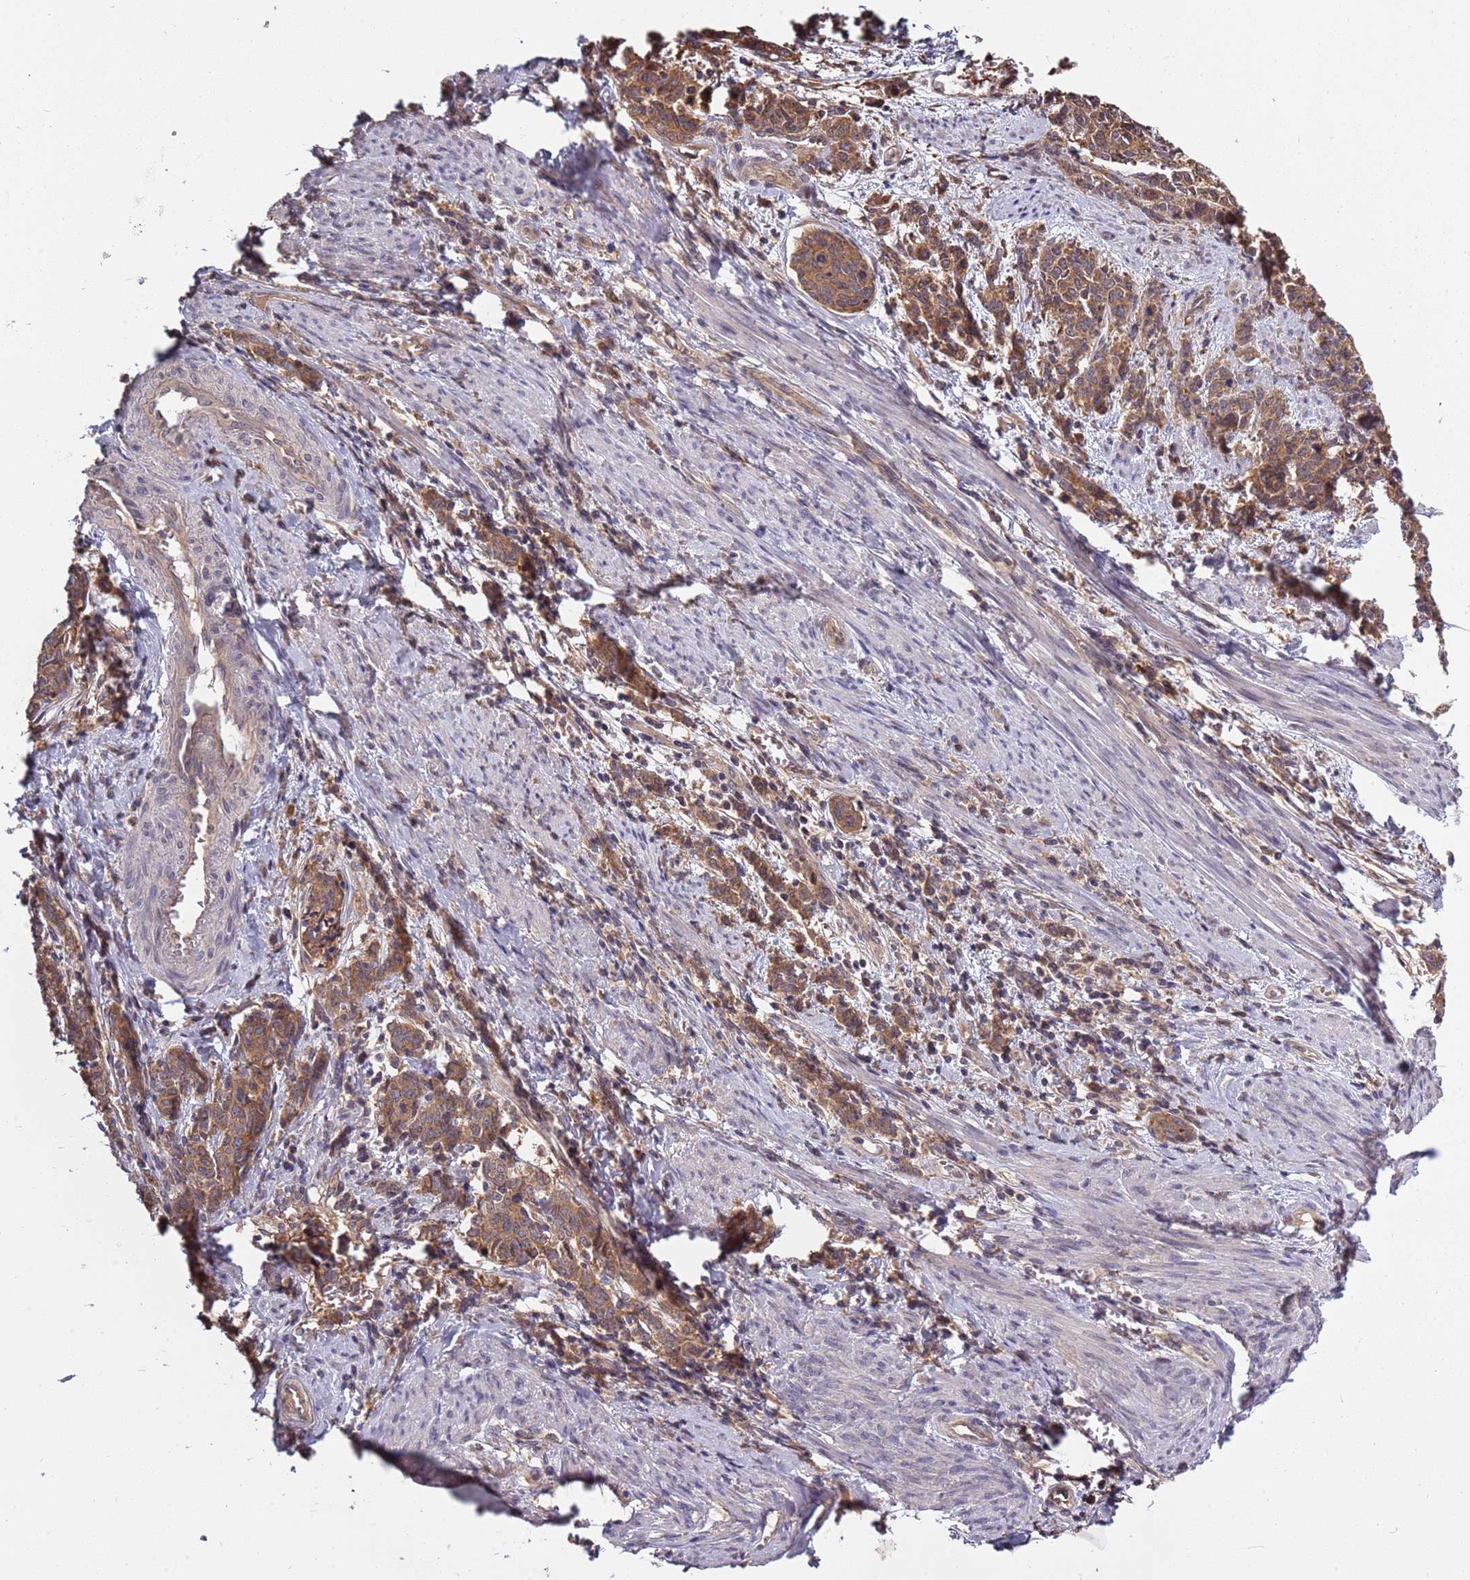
{"staining": {"intensity": "moderate", "quantity": ">75%", "location": "cytoplasmic/membranous"}, "tissue": "cervical cancer", "cell_type": "Tumor cells", "image_type": "cancer", "snomed": [{"axis": "morphology", "description": "Squamous cell carcinoma, NOS"}, {"axis": "topography", "description": "Cervix"}], "caption": "Cervical cancer (squamous cell carcinoma) stained for a protein shows moderate cytoplasmic/membranous positivity in tumor cells. (DAB (3,3'-diaminobenzidine) = brown stain, brightfield microscopy at high magnification).", "gene": "USP32", "patient": {"sex": "female", "age": 60}}